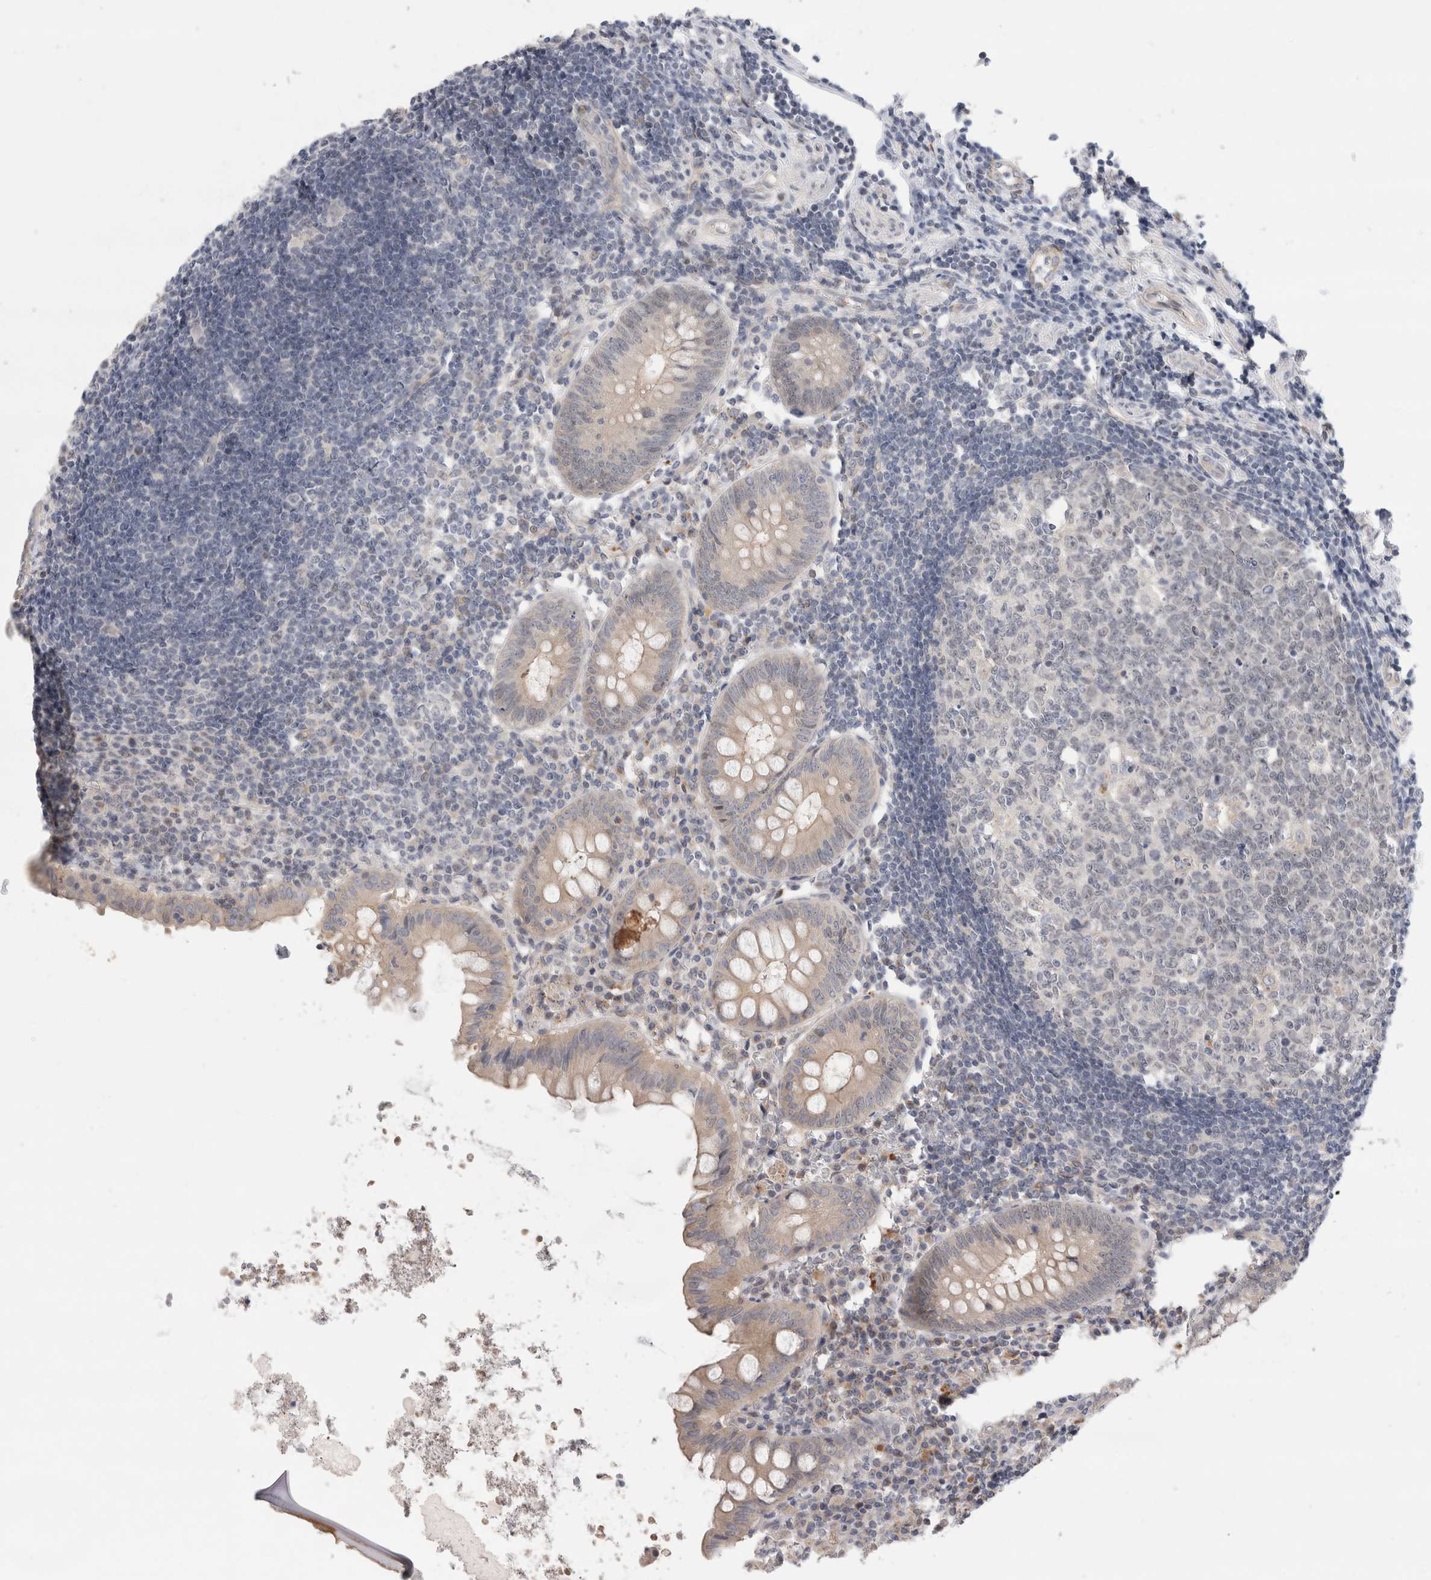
{"staining": {"intensity": "weak", "quantity": "25%-75%", "location": "cytoplasmic/membranous"}, "tissue": "appendix", "cell_type": "Glandular cells", "image_type": "normal", "snomed": [{"axis": "morphology", "description": "Normal tissue, NOS"}, {"axis": "topography", "description": "Appendix"}], "caption": "Immunohistochemistry (IHC) histopathology image of normal human appendix stained for a protein (brown), which exhibits low levels of weak cytoplasmic/membranous staining in about 25%-75% of glandular cells.", "gene": "SYTL5", "patient": {"sex": "female", "age": 54}}